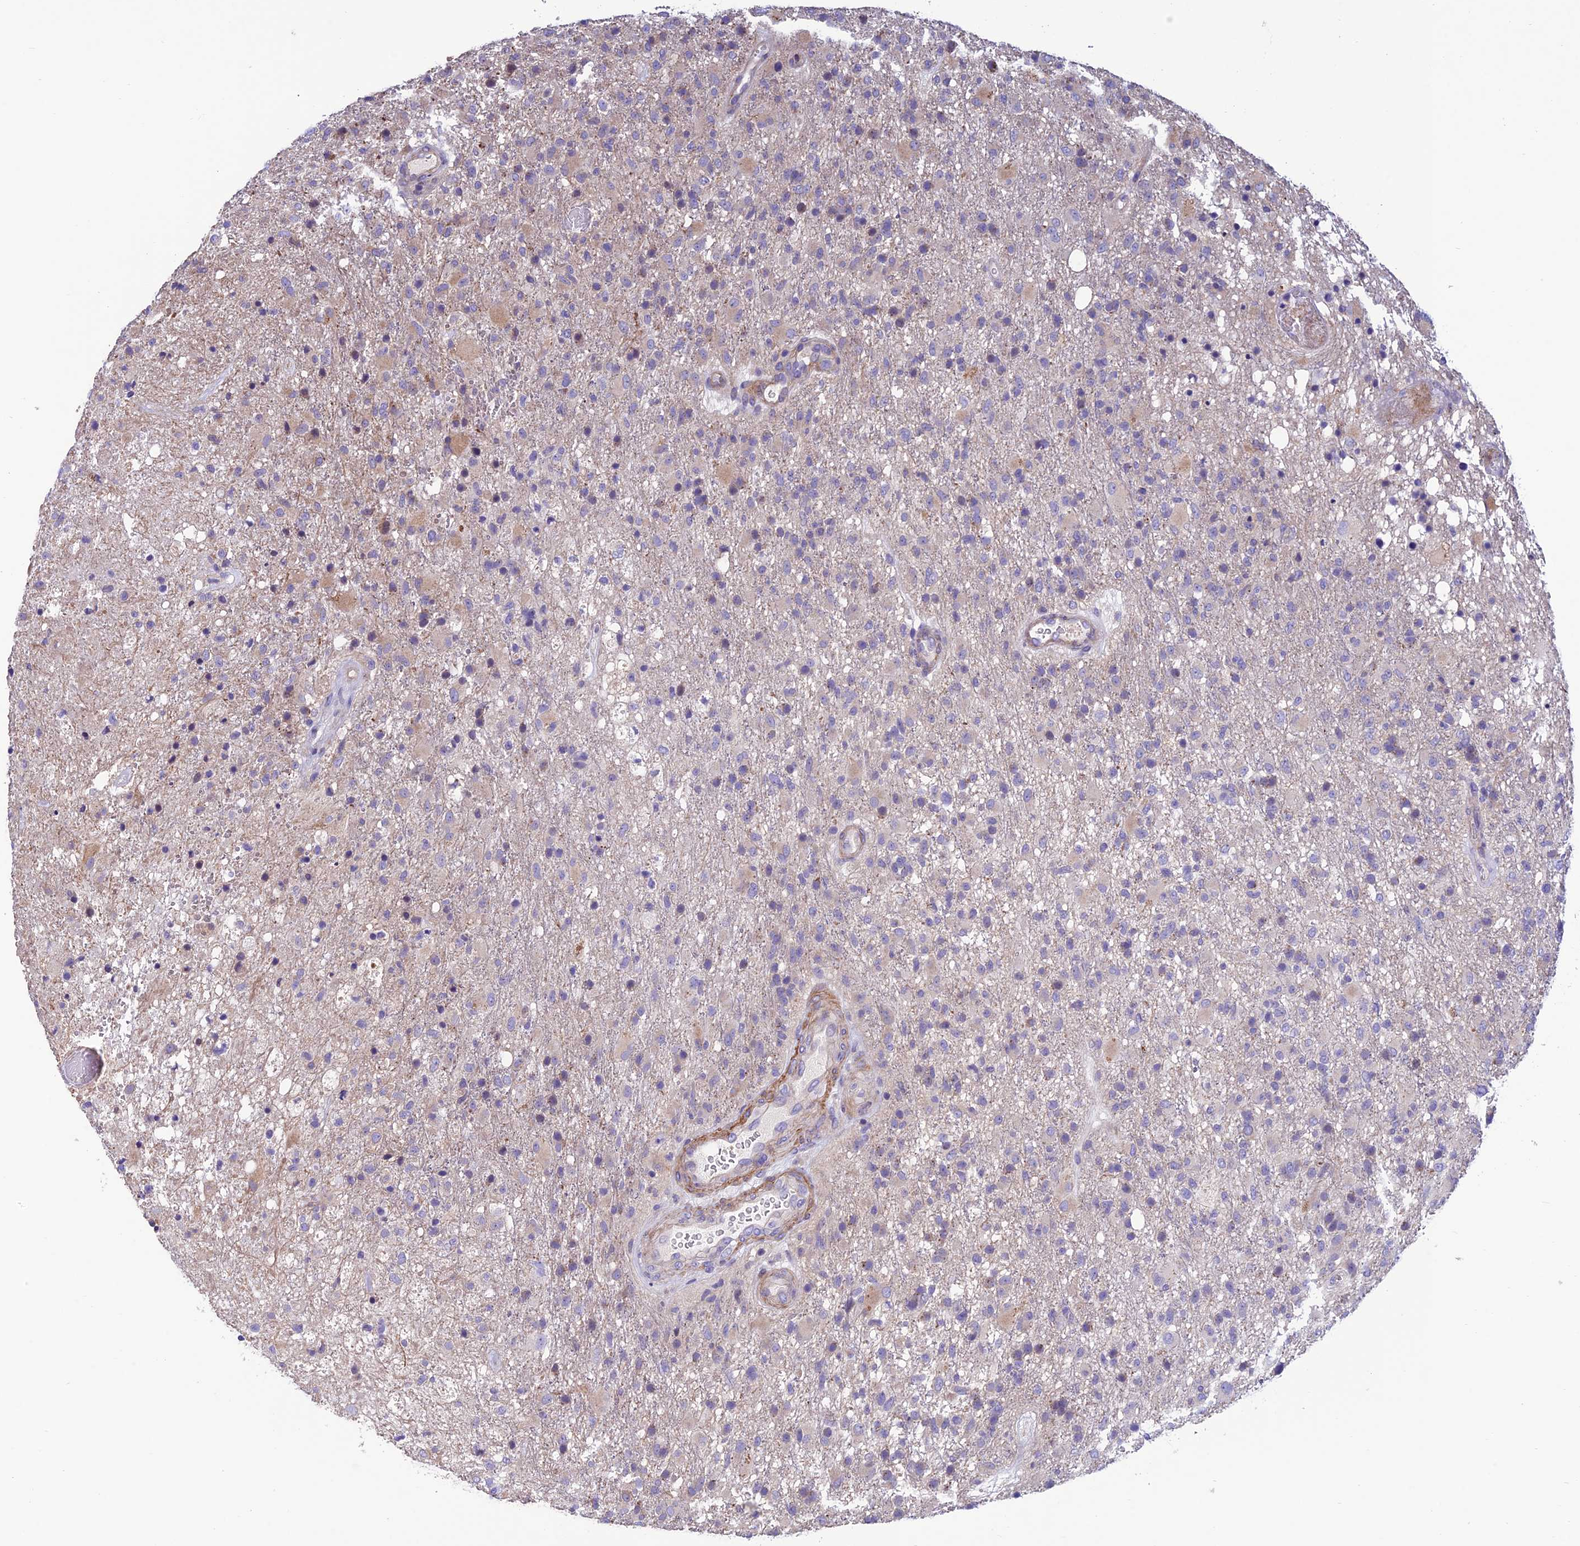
{"staining": {"intensity": "negative", "quantity": "none", "location": "none"}, "tissue": "glioma", "cell_type": "Tumor cells", "image_type": "cancer", "snomed": [{"axis": "morphology", "description": "Glioma, malignant, High grade"}, {"axis": "topography", "description": "Brain"}], "caption": "DAB immunohistochemical staining of glioma demonstrates no significant staining in tumor cells.", "gene": "FAM178B", "patient": {"sex": "female", "age": 74}}